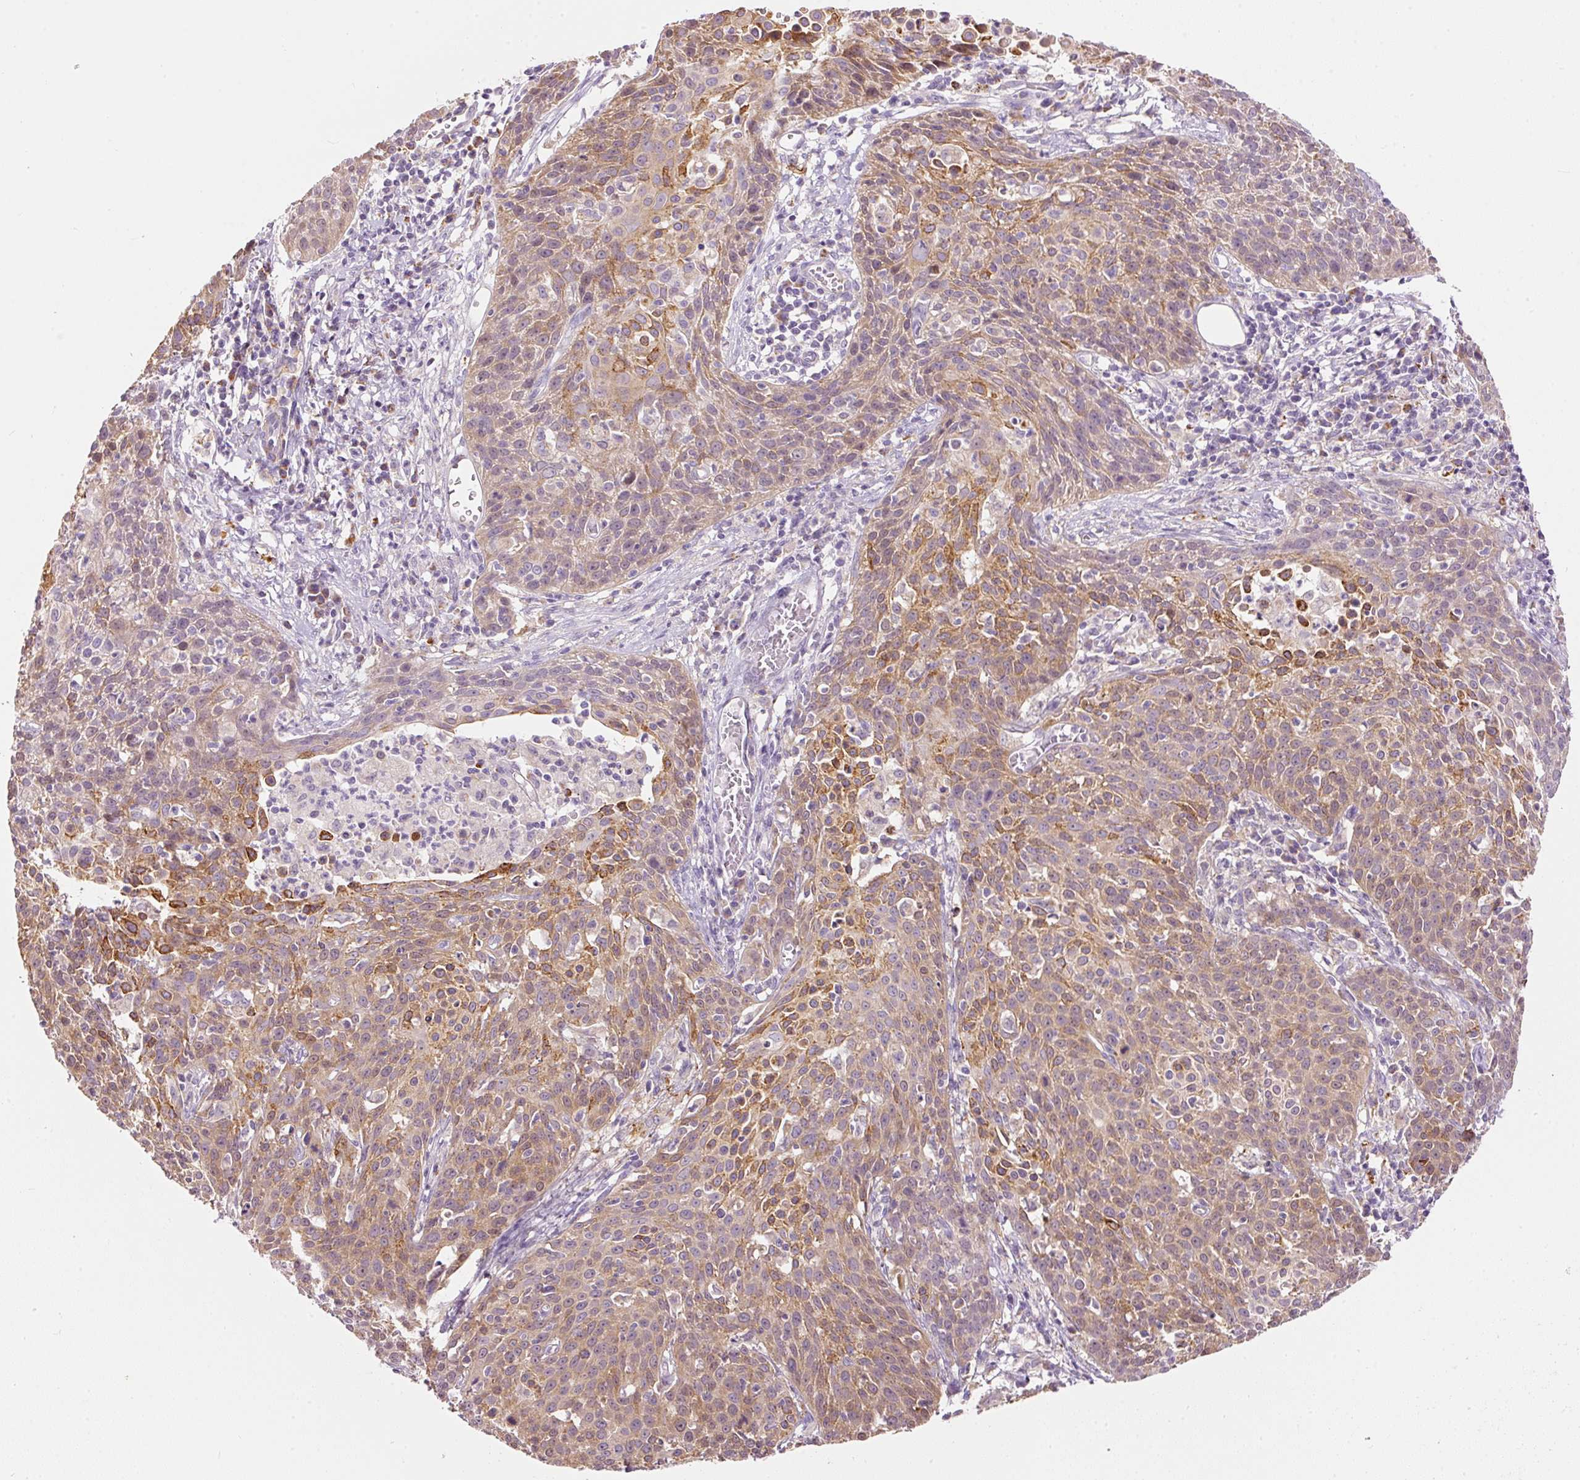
{"staining": {"intensity": "moderate", "quantity": "25%-75%", "location": "cytoplasmic/membranous"}, "tissue": "cervical cancer", "cell_type": "Tumor cells", "image_type": "cancer", "snomed": [{"axis": "morphology", "description": "Squamous cell carcinoma, NOS"}, {"axis": "topography", "description": "Cervix"}], "caption": "A photomicrograph of human cervical cancer (squamous cell carcinoma) stained for a protein exhibits moderate cytoplasmic/membranous brown staining in tumor cells.", "gene": "MTHFD2", "patient": {"sex": "female", "age": 38}}